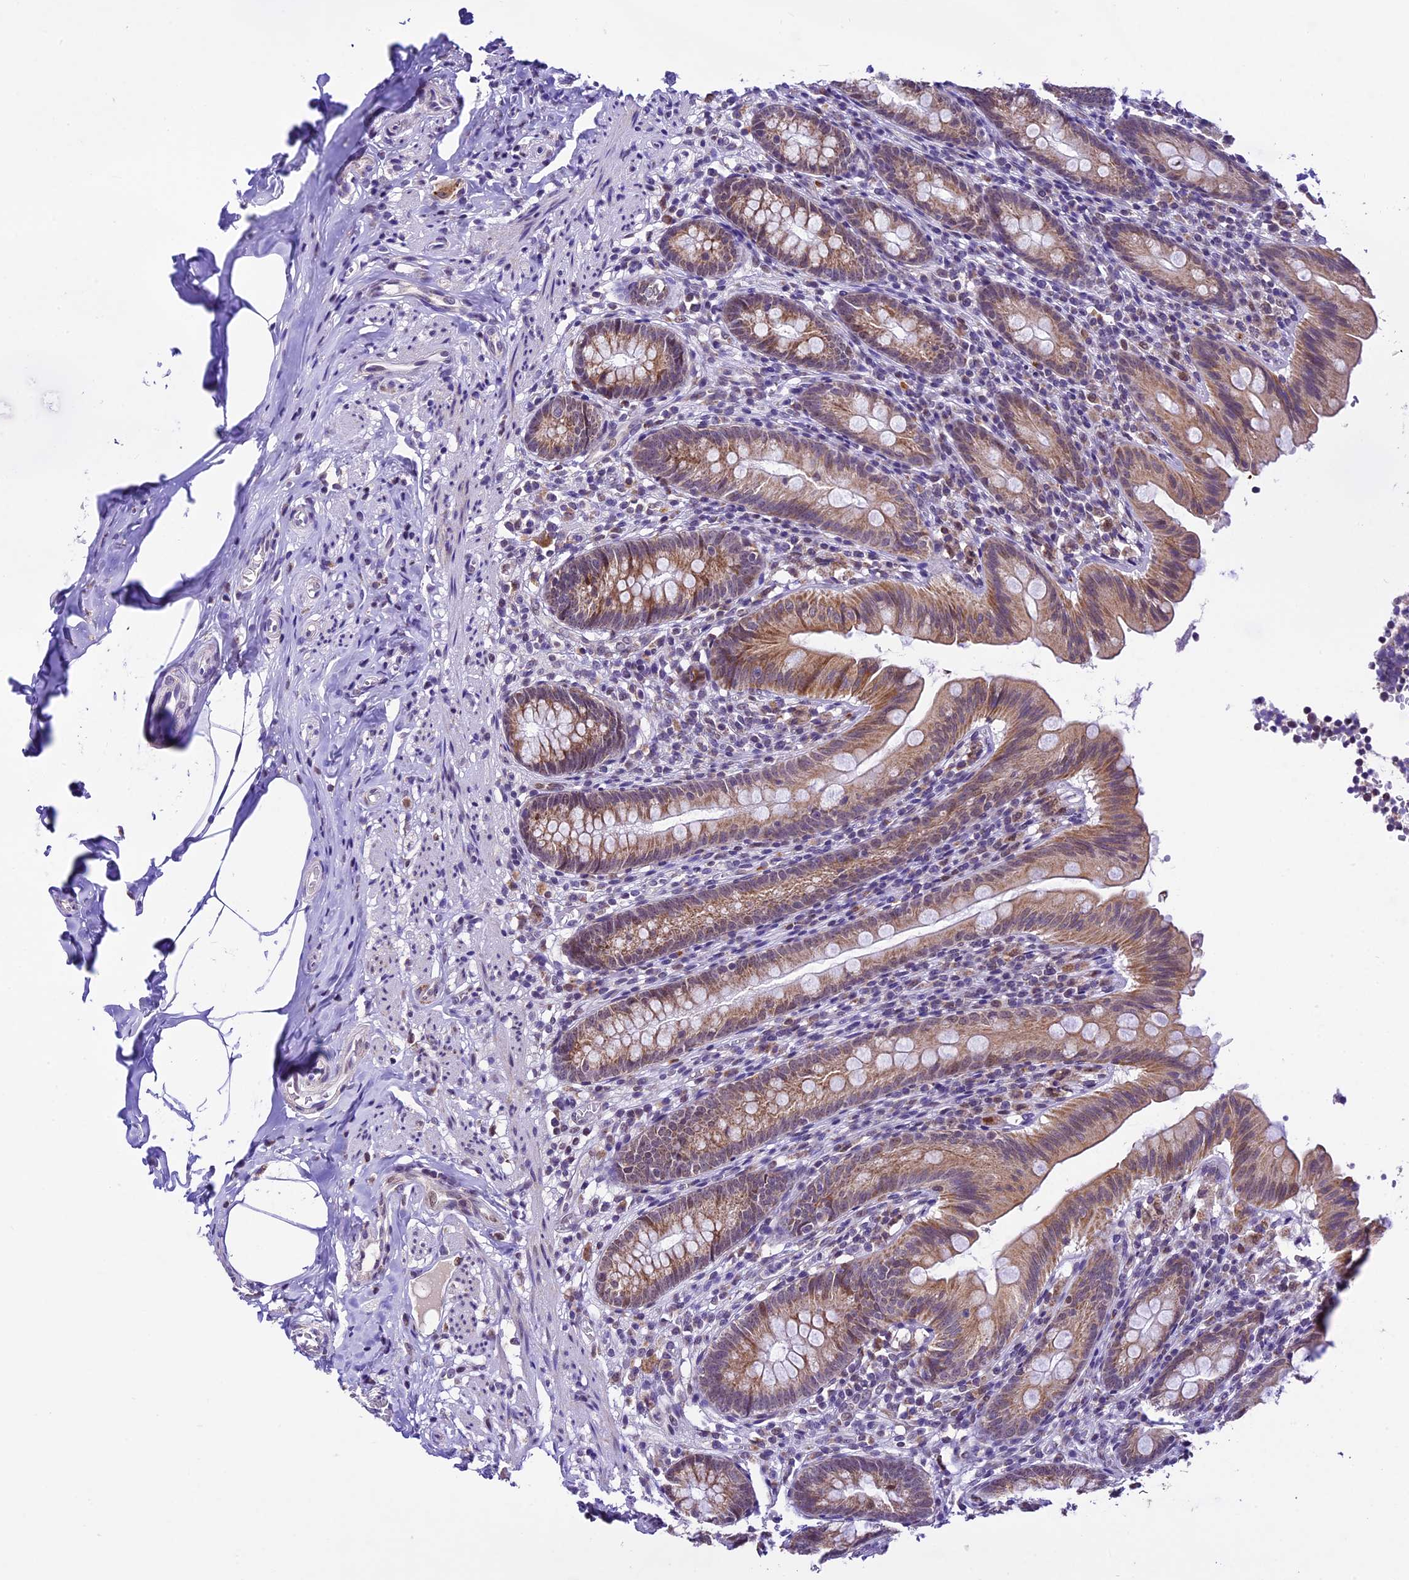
{"staining": {"intensity": "moderate", "quantity": ">75%", "location": "cytoplasmic/membranous"}, "tissue": "appendix", "cell_type": "Glandular cells", "image_type": "normal", "snomed": [{"axis": "morphology", "description": "Normal tissue, NOS"}, {"axis": "topography", "description": "Appendix"}], "caption": "High-magnification brightfield microscopy of benign appendix stained with DAB (3,3'-diaminobenzidine) (brown) and counterstained with hematoxylin (blue). glandular cells exhibit moderate cytoplasmic/membranous positivity is identified in about>75% of cells. (brown staining indicates protein expression, while blue staining denotes nuclei).", "gene": "CARS2", "patient": {"sex": "male", "age": 55}}